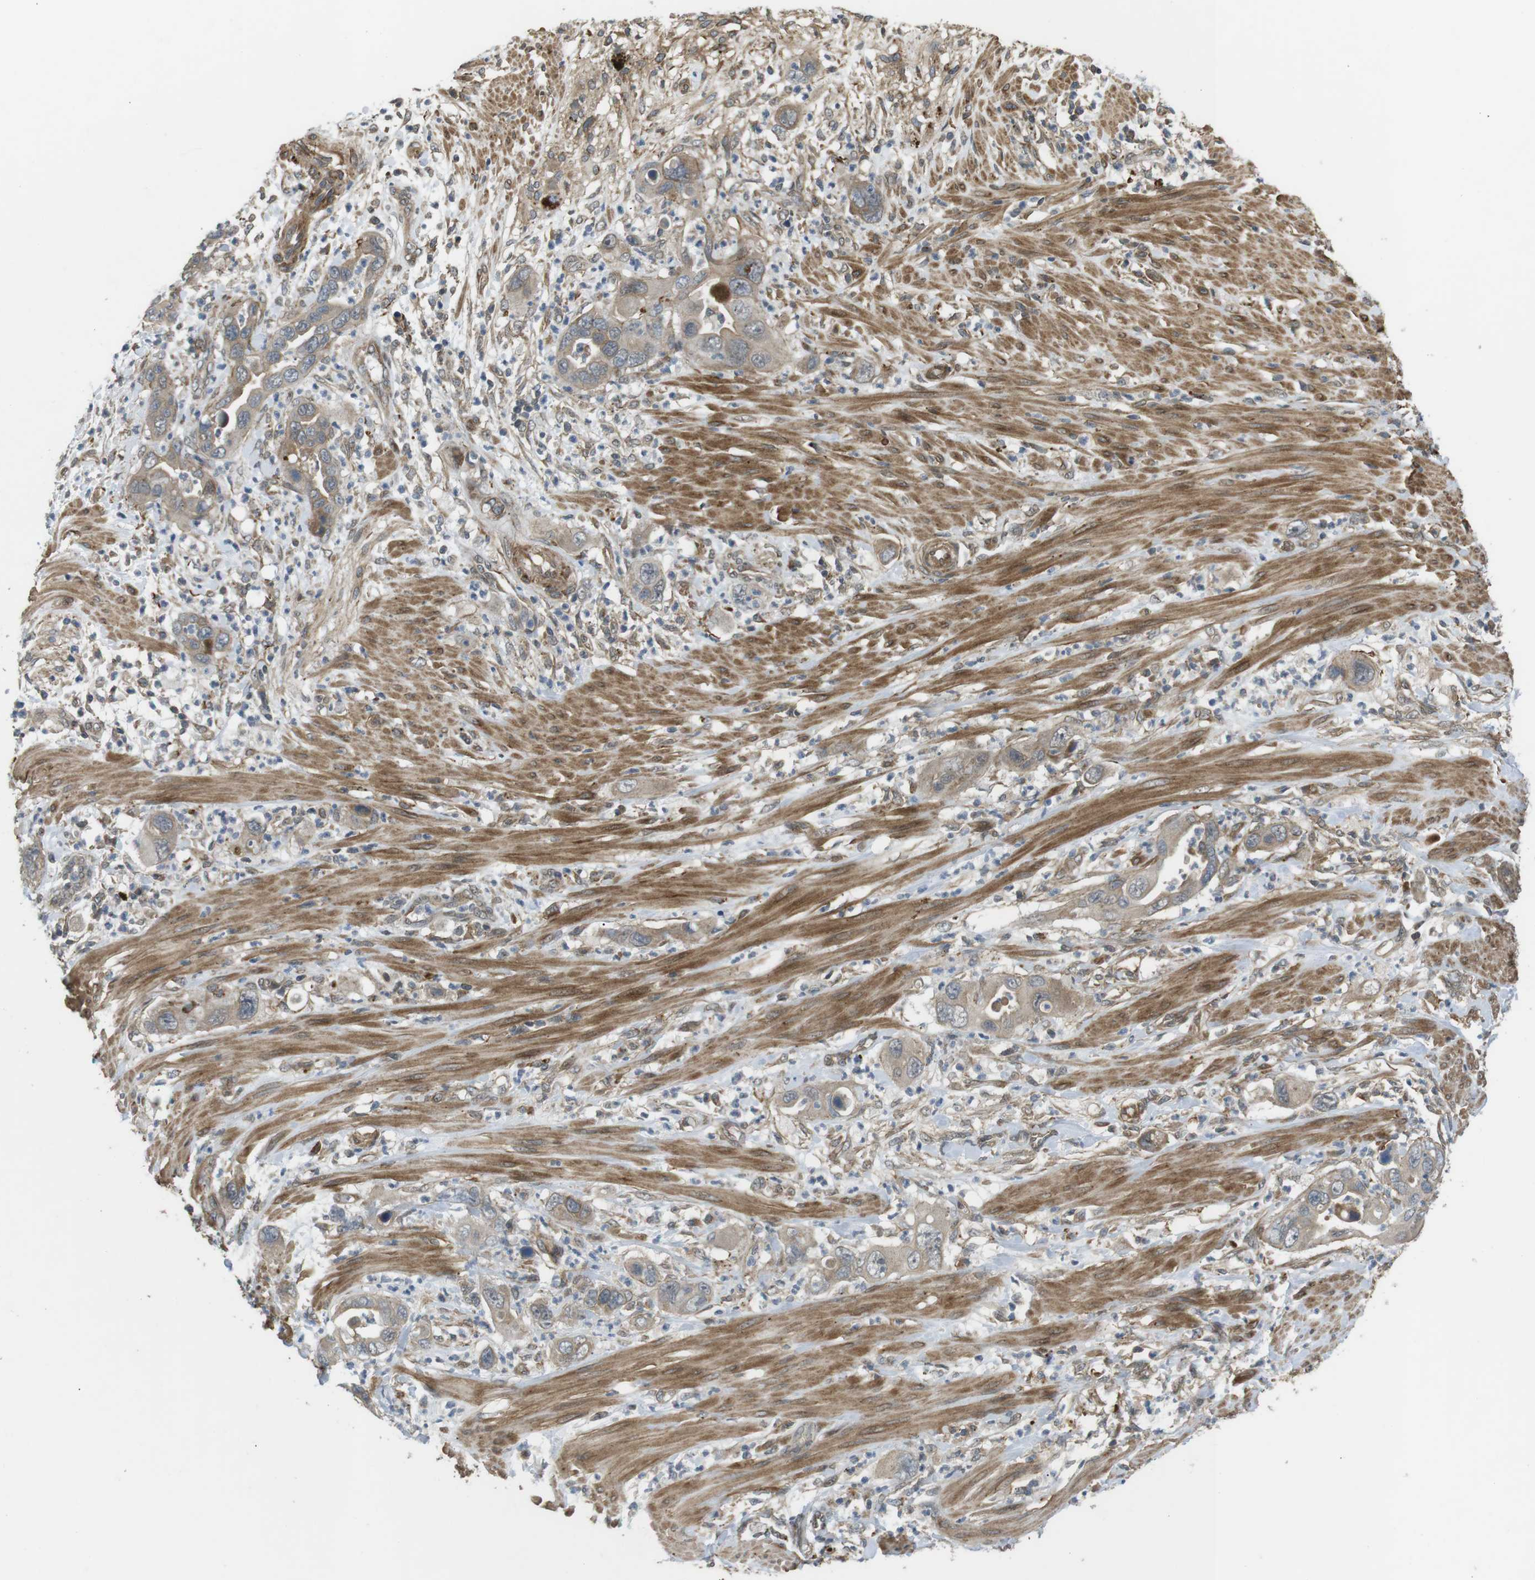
{"staining": {"intensity": "weak", "quantity": ">75%", "location": "cytoplasmic/membranous"}, "tissue": "pancreatic cancer", "cell_type": "Tumor cells", "image_type": "cancer", "snomed": [{"axis": "morphology", "description": "Adenocarcinoma, NOS"}, {"axis": "topography", "description": "Pancreas"}], "caption": "This image reveals immunohistochemistry staining of human pancreatic cancer, with low weak cytoplasmic/membranous staining in approximately >75% of tumor cells.", "gene": "KANK2", "patient": {"sex": "female", "age": 71}}